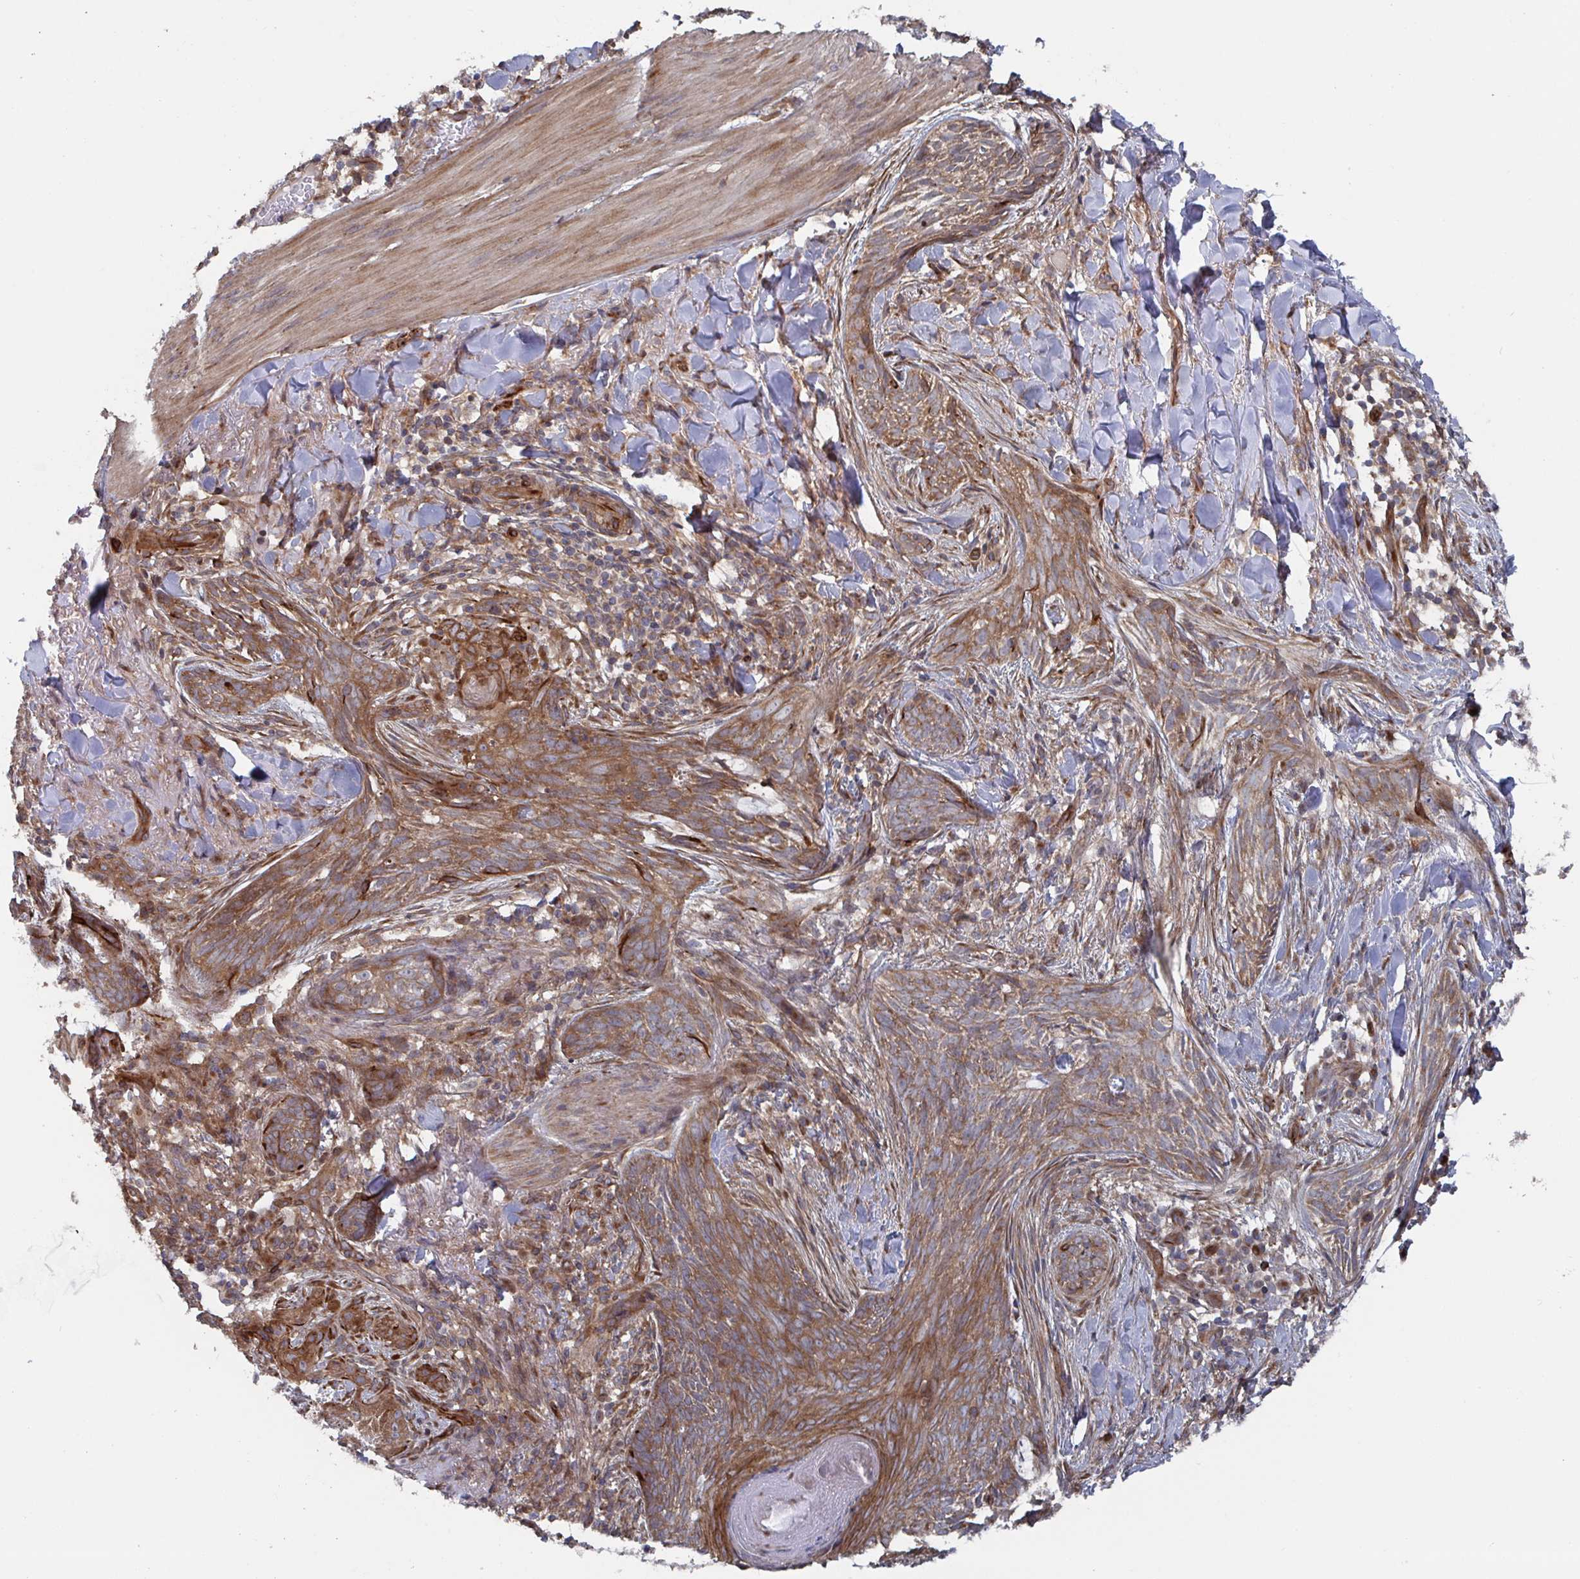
{"staining": {"intensity": "moderate", "quantity": ">75%", "location": "cytoplasmic/membranous"}, "tissue": "skin cancer", "cell_type": "Tumor cells", "image_type": "cancer", "snomed": [{"axis": "morphology", "description": "Basal cell carcinoma"}, {"axis": "topography", "description": "Skin"}], "caption": "Tumor cells reveal moderate cytoplasmic/membranous staining in about >75% of cells in basal cell carcinoma (skin).", "gene": "DVL3", "patient": {"sex": "female", "age": 93}}